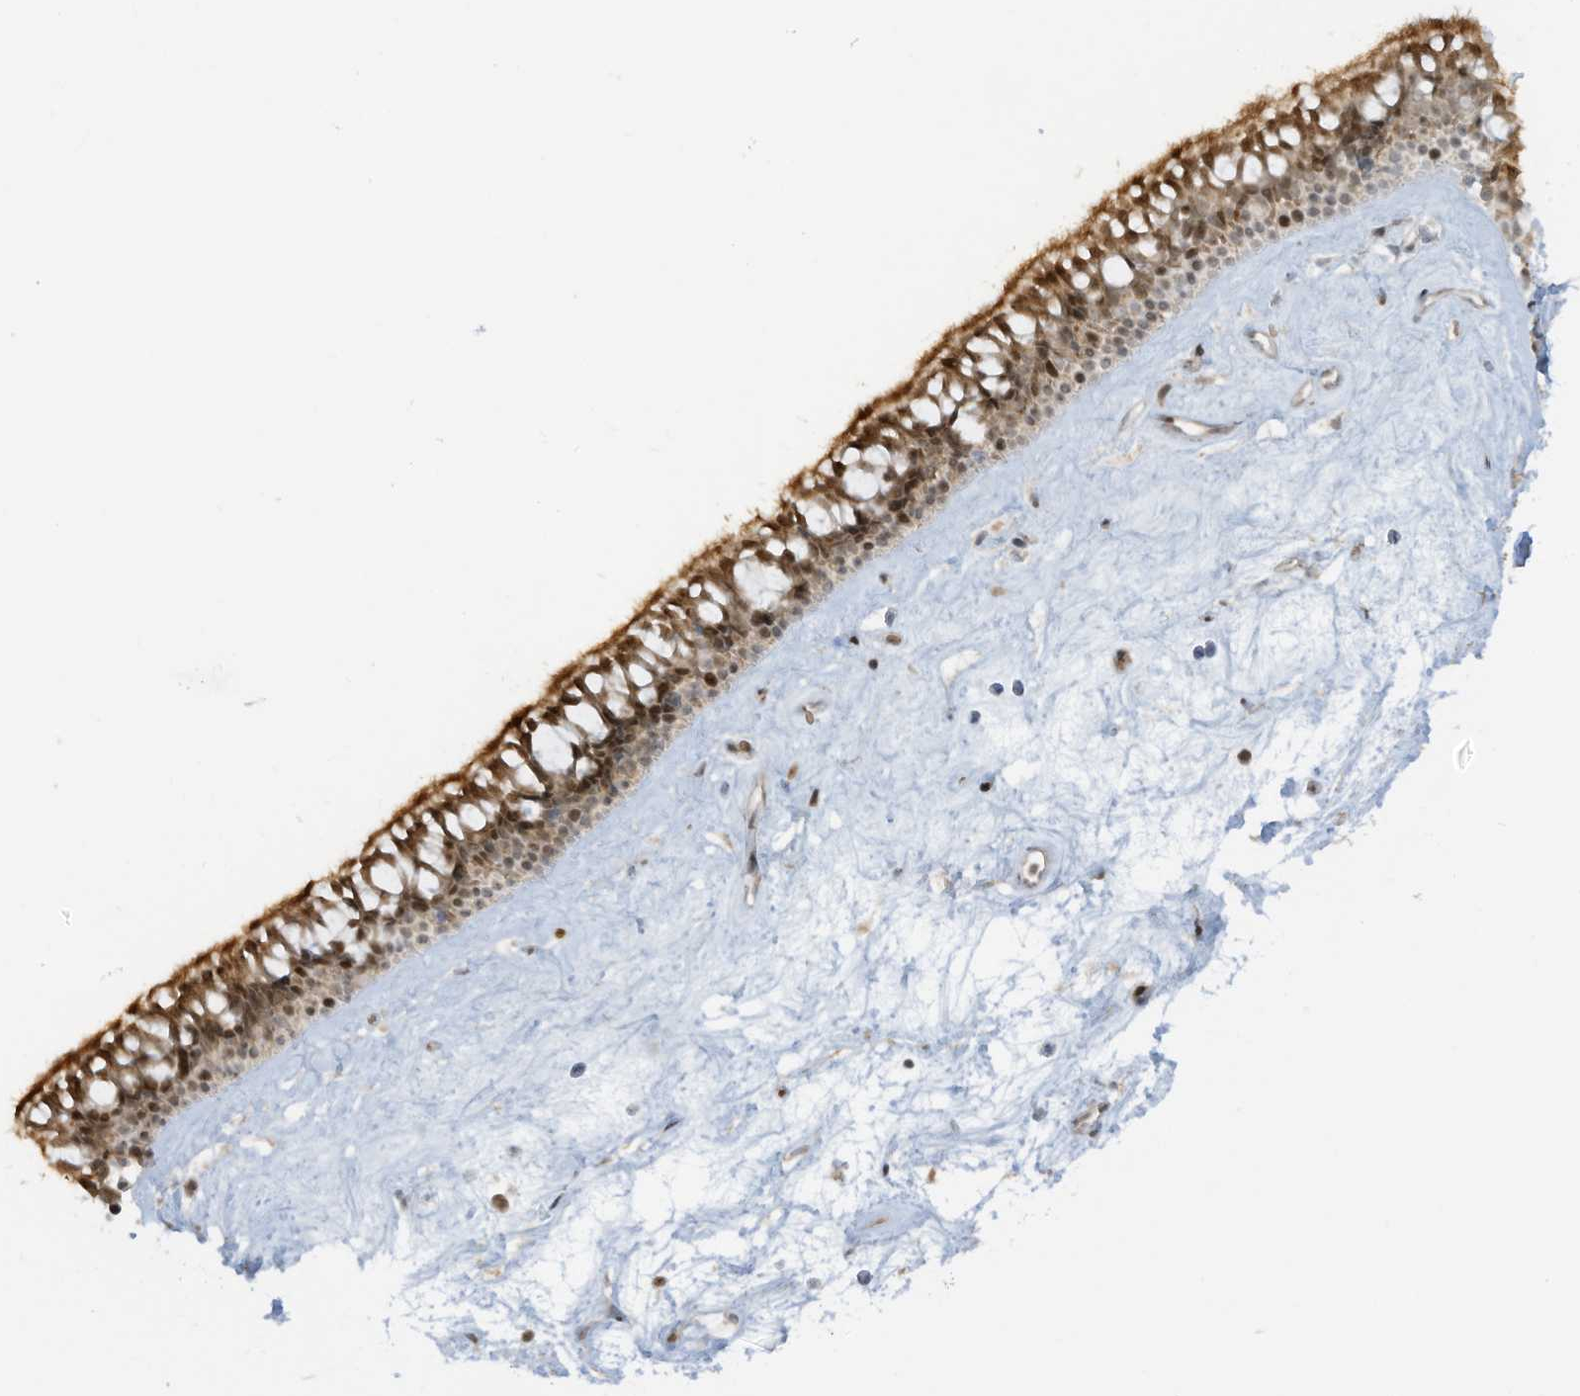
{"staining": {"intensity": "moderate", "quantity": ">75%", "location": "cytoplasmic/membranous,nuclear"}, "tissue": "nasopharynx", "cell_type": "Respiratory epithelial cells", "image_type": "normal", "snomed": [{"axis": "morphology", "description": "Normal tissue, NOS"}, {"axis": "topography", "description": "Nasopharynx"}], "caption": "A brown stain labels moderate cytoplasmic/membranous,nuclear staining of a protein in respiratory epithelial cells of benign human nasopharynx. The staining was performed using DAB, with brown indicating positive protein expression. Nuclei are stained blue with hematoxylin.", "gene": "ZCWPW2", "patient": {"sex": "male", "age": 64}}